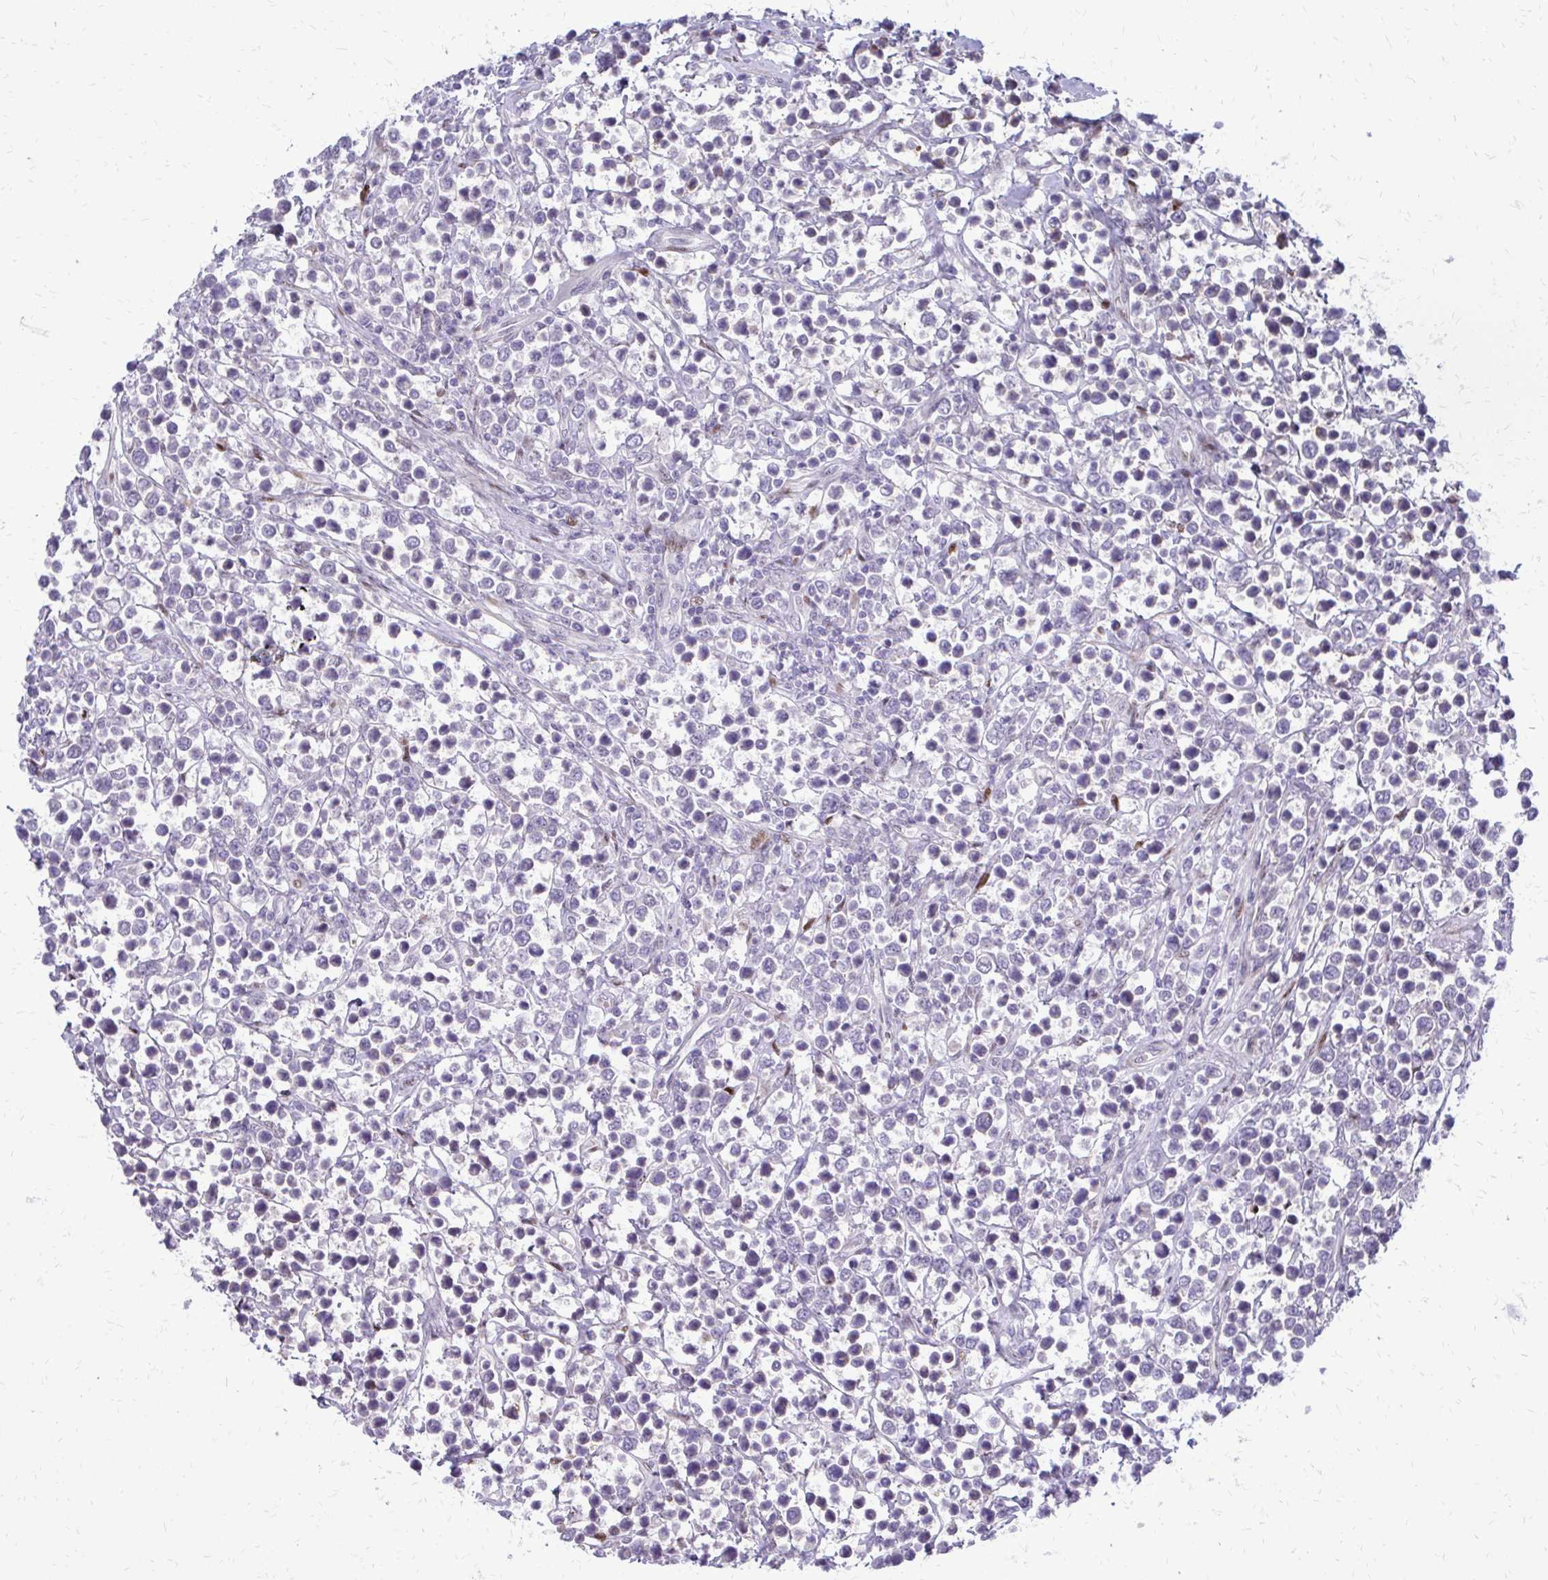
{"staining": {"intensity": "negative", "quantity": "none", "location": "none"}, "tissue": "lymphoma", "cell_type": "Tumor cells", "image_type": "cancer", "snomed": [{"axis": "morphology", "description": "Malignant lymphoma, non-Hodgkin's type, High grade"}, {"axis": "topography", "description": "Soft tissue"}], "caption": "Human malignant lymphoma, non-Hodgkin's type (high-grade) stained for a protein using immunohistochemistry (IHC) reveals no positivity in tumor cells.", "gene": "PPDPFL", "patient": {"sex": "female", "age": 56}}